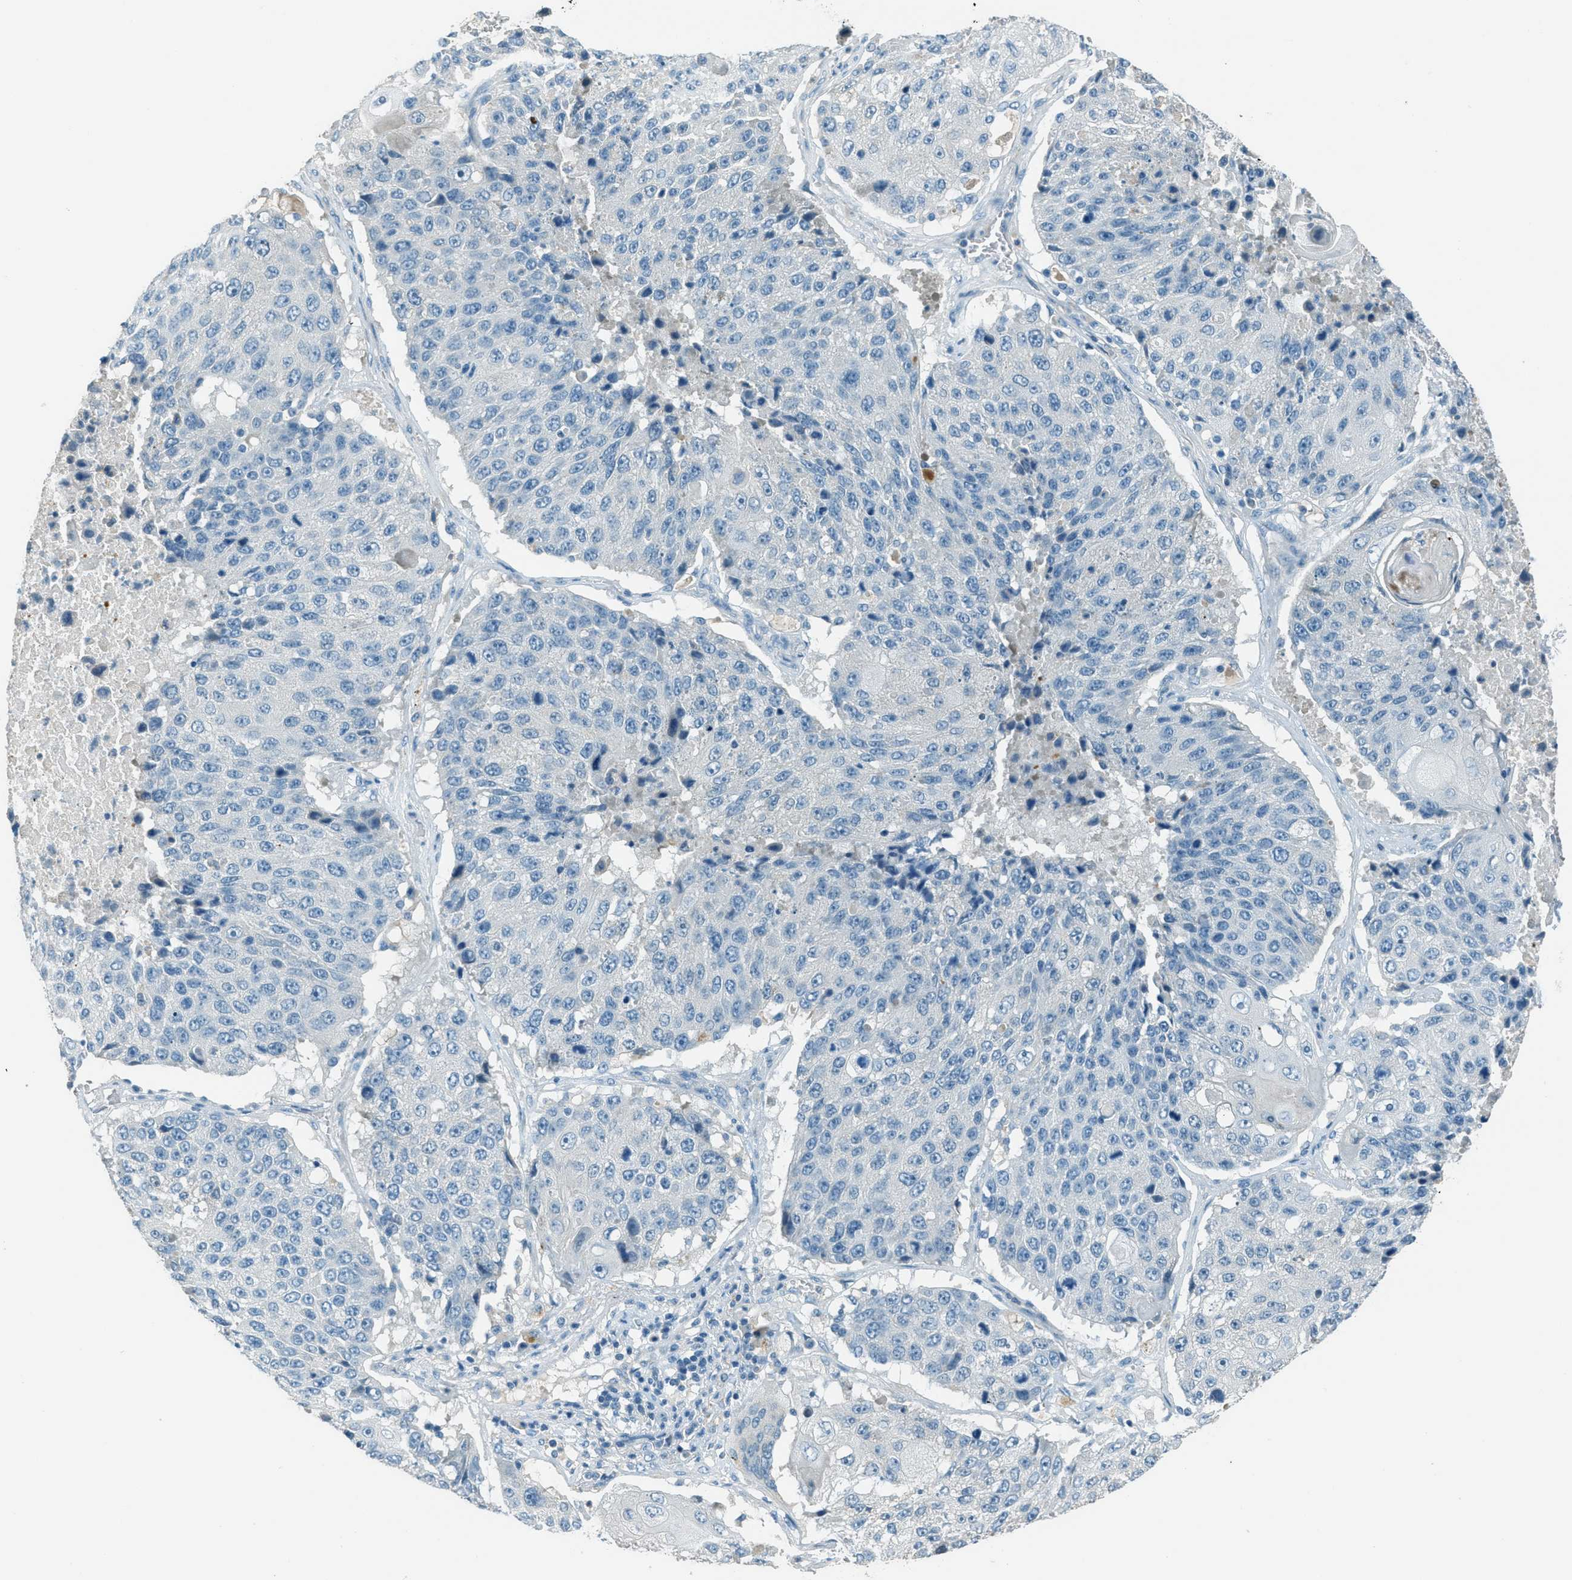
{"staining": {"intensity": "negative", "quantity": "none", "location": "none"}, "tissue": "lung cancer", "cell_type": "Tumor cells", "image_type": "cancer", "snomed": [{"axis": "morphology", "description": "Squamous cell carcinoma, NOS"}, {"axis": "topography", "description": "Lung"}], "caption": "Tumor cells show no significant protein staining in lung squamous cell carcinoma.", "gene": "MSLN", "patient": {"sex": "male", "age": 61}}